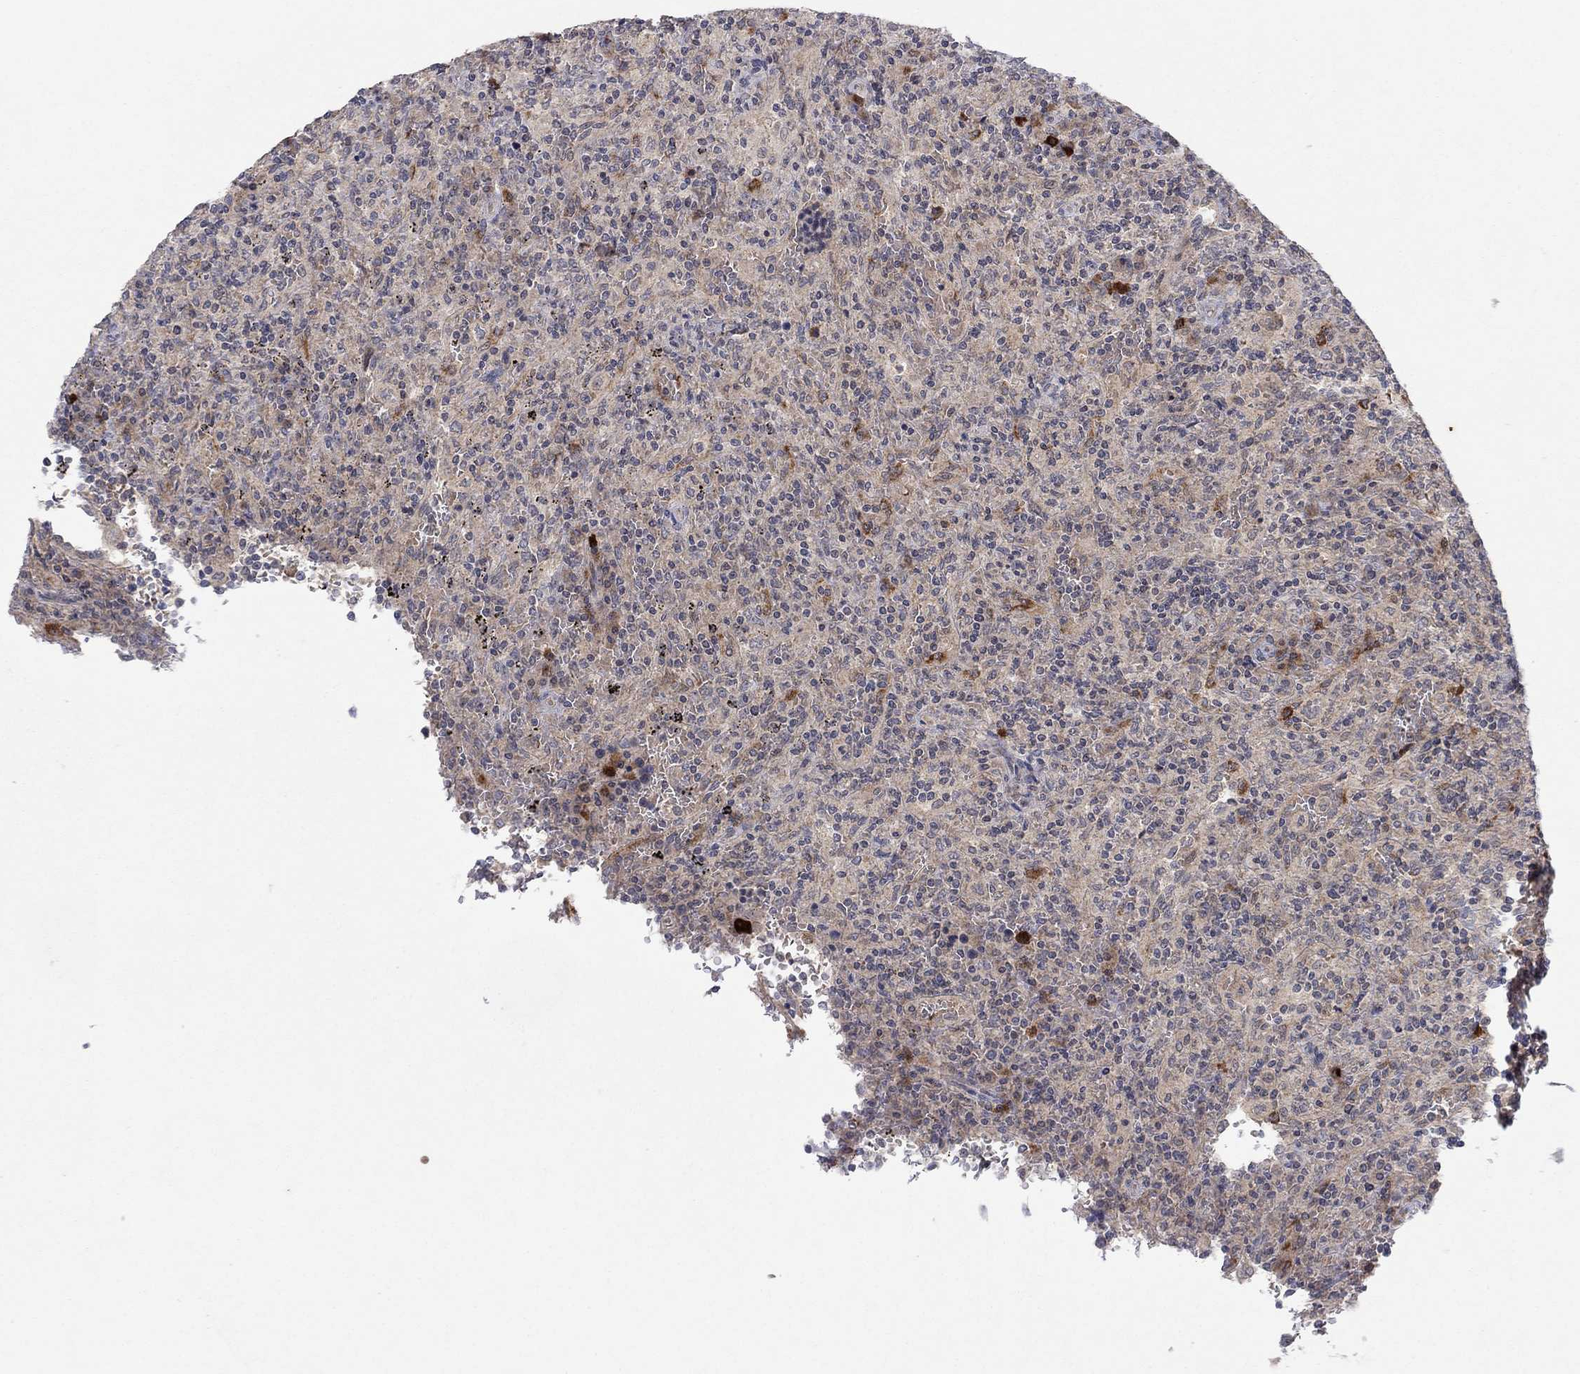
{"staining": {"intensity": "weak", "quantity": ">75%", "location": "cytoplasmic/membranous"}, "tissue": "lymphoma", "cell_type": "Tumor cells", "image_type": "cancer", "snomed": [{"axis": "morphology", "description": "Malignant lymphoma, non-Hodgkin's type, Low grade"}, {"axis": "topography", "description": "Spleen"}], "caption": "This photomicrograph exhibits immunohistochemistry (IHC) staining of human malignant lymphoma, non-Hodgkin's type (low-grade), with low weak cytoplasmic/membranous staining in about >75% of tumor cells.", "gene": "IL4", "patient": {"sex": "male", "age": 62}}